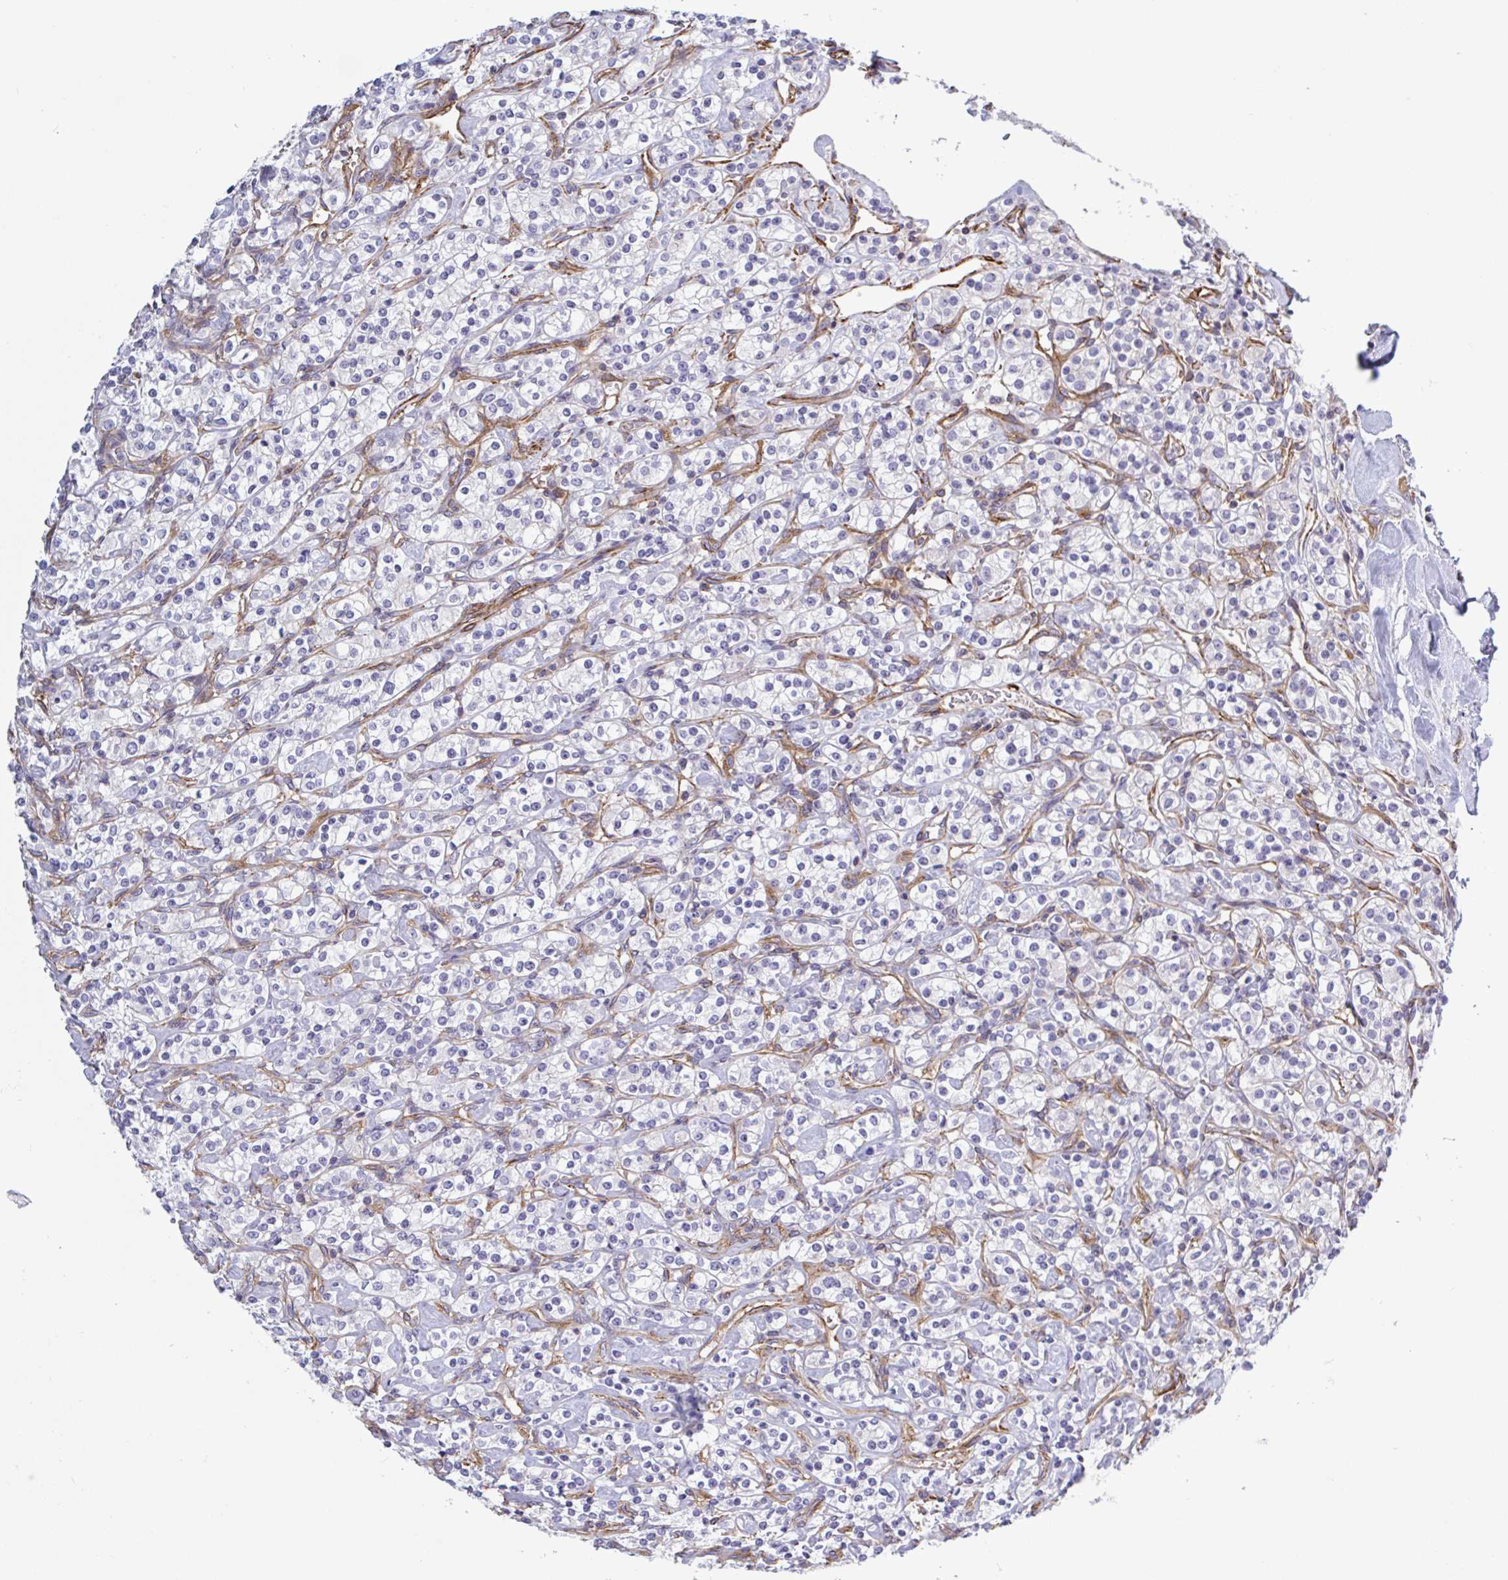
{"staining": {"intensity": "negative", "quantity": "none", "location": "none"}, "tissue": "renal cancer", "cell_type": "Tumor cells", "image_type": "cancer", "snomed": [{"axis": "morphology", "description": "Adenocarcinoma, NOS"}, {"axis": "topography", "description": "Kidney"}], "caption": "Tumor cells are negative for protein expression in human adenocarcinoma (renal). Nuclei are stained in blue.", "gene": "SHISA7", "patient": {"sex": "male", "age": 77}}